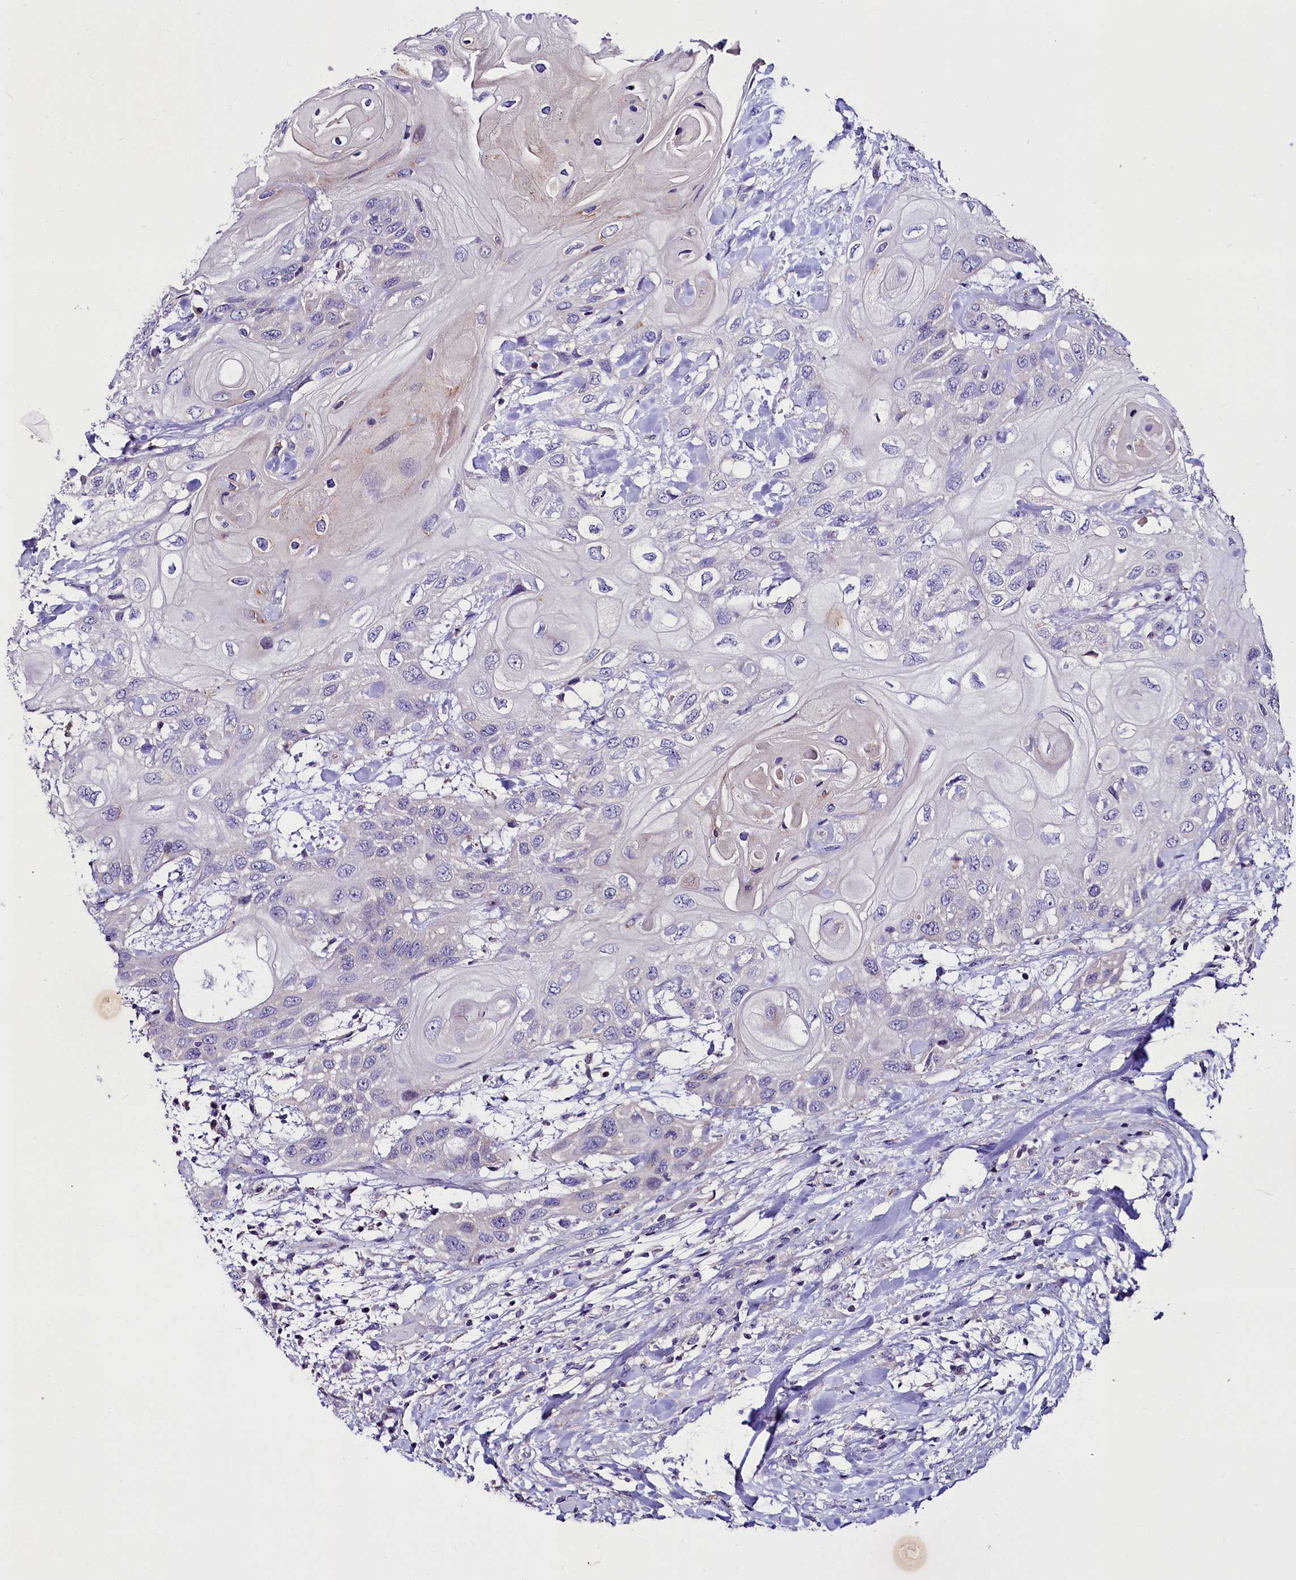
{"staining": {"intensity": "negative", "quantity": "none", "location": "none"}, "tissue": "head and neck cancer", "cell_type": "Tumor cells", "image_type": "cancer", "snomed": [{"axis": "morphology", "description": "Squamous cell carcinoma, NOS"}, {"axis": "topography", "description": "Head-Neck"}], "caption": "This is an immunohistochemistry (IHC) photomicrograph of head and neck squamous cell carcinoma. There is no expression in tumor cells.", "gene": "ABHD5", "patient": {"sex": "female", "age": 43}}